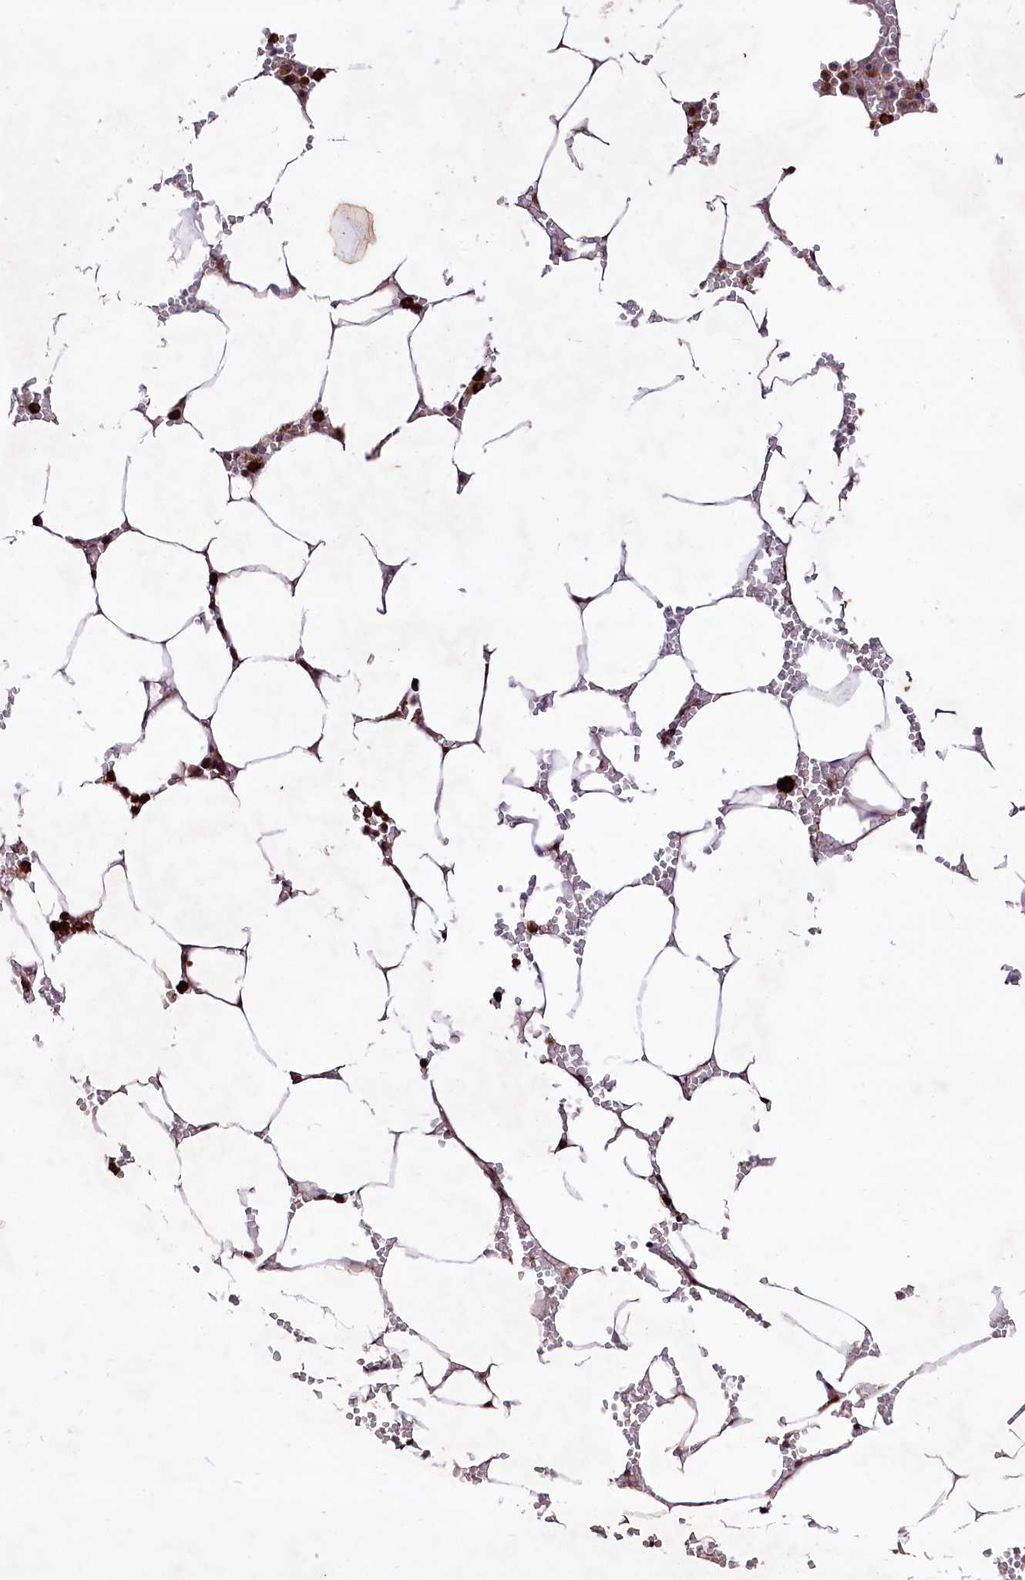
{"staining": {"intensity": "strong", "quantity": ">75%", "location": "cytoplasmic/membranous"}, "tissue": "bone marrow", "cell_type": "Hematopoietic cells", "image_type": "normal", "snomed": [{"axis": "morphology", "description": "Normal tissue, NOS"}, {"axis": "topography", "description": "Bone marrow"}], "caption": "High-power microscopy captured an immunohistochemistry (IHC) photomicrograph of benign bone marrow, revealing strong cytoplasmic/membranous expression in about >75% of hematopoietic cells. (Brightfield microscopy of DAB IHC at high magnification).", "gene": "KLRB1", "patient": {"sex": "male", "age": 70}}